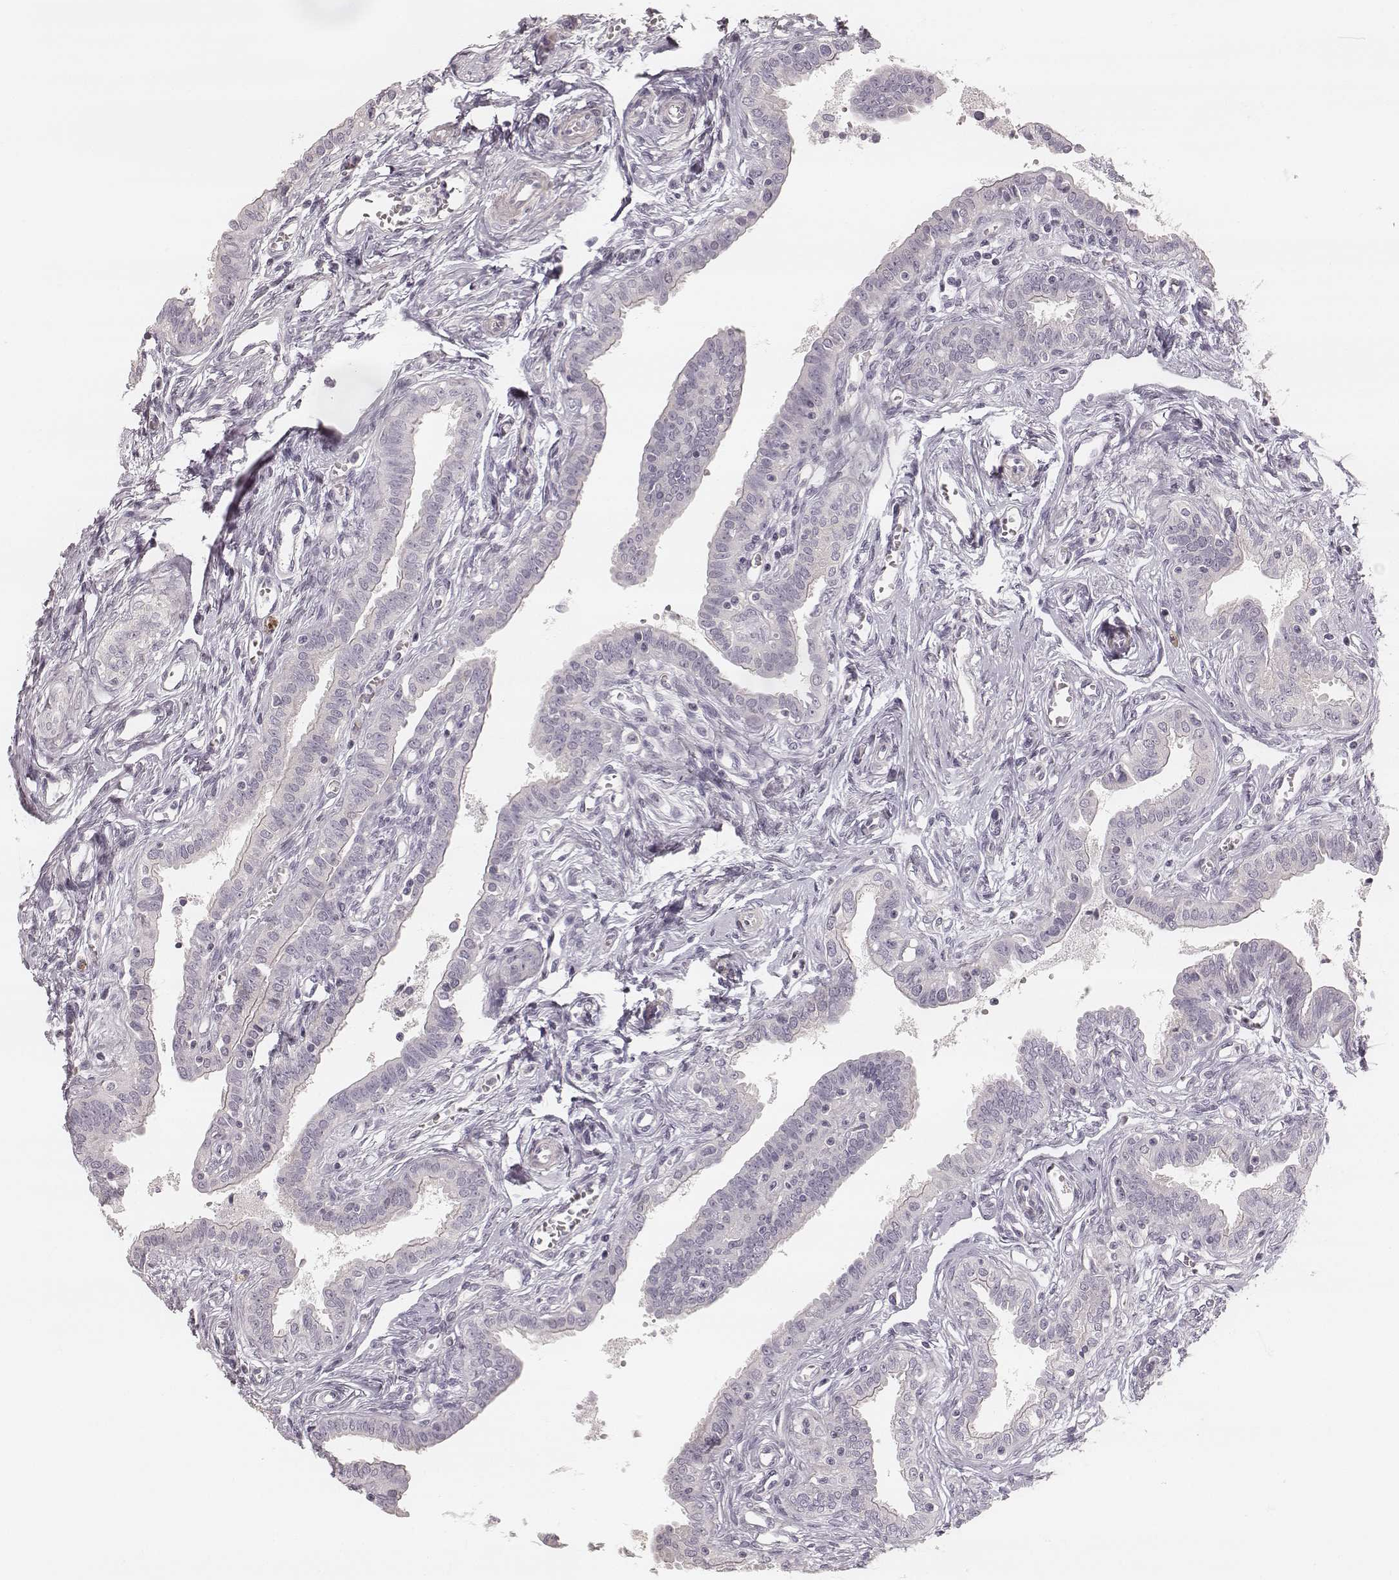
{"staining": {"intensity": "negative", "quantity": "none", "location": "none"}, "tissue": "fallopian tube", "cell_type": "Glandular cells", "image_type": "normal", "snomed": [{"axis": "morphology", "description": "Normal tissue, NOS"}, {"axis": "morphology", "description": "Carcinoma, endometroid"}, {"axis": "topography", "description": "Fallopian tube"}, {"axis": "topography", "description": "Ovary"}], "caption": "Normal fallopian tube was stained to show a protein in brown. There is no significant expression in glandular cells. (DAB (3,3'-diaminobenzidine) IHC, high magnification).", "gene": "SPATA24", "patient": {"sex": "female", "age": 42}}